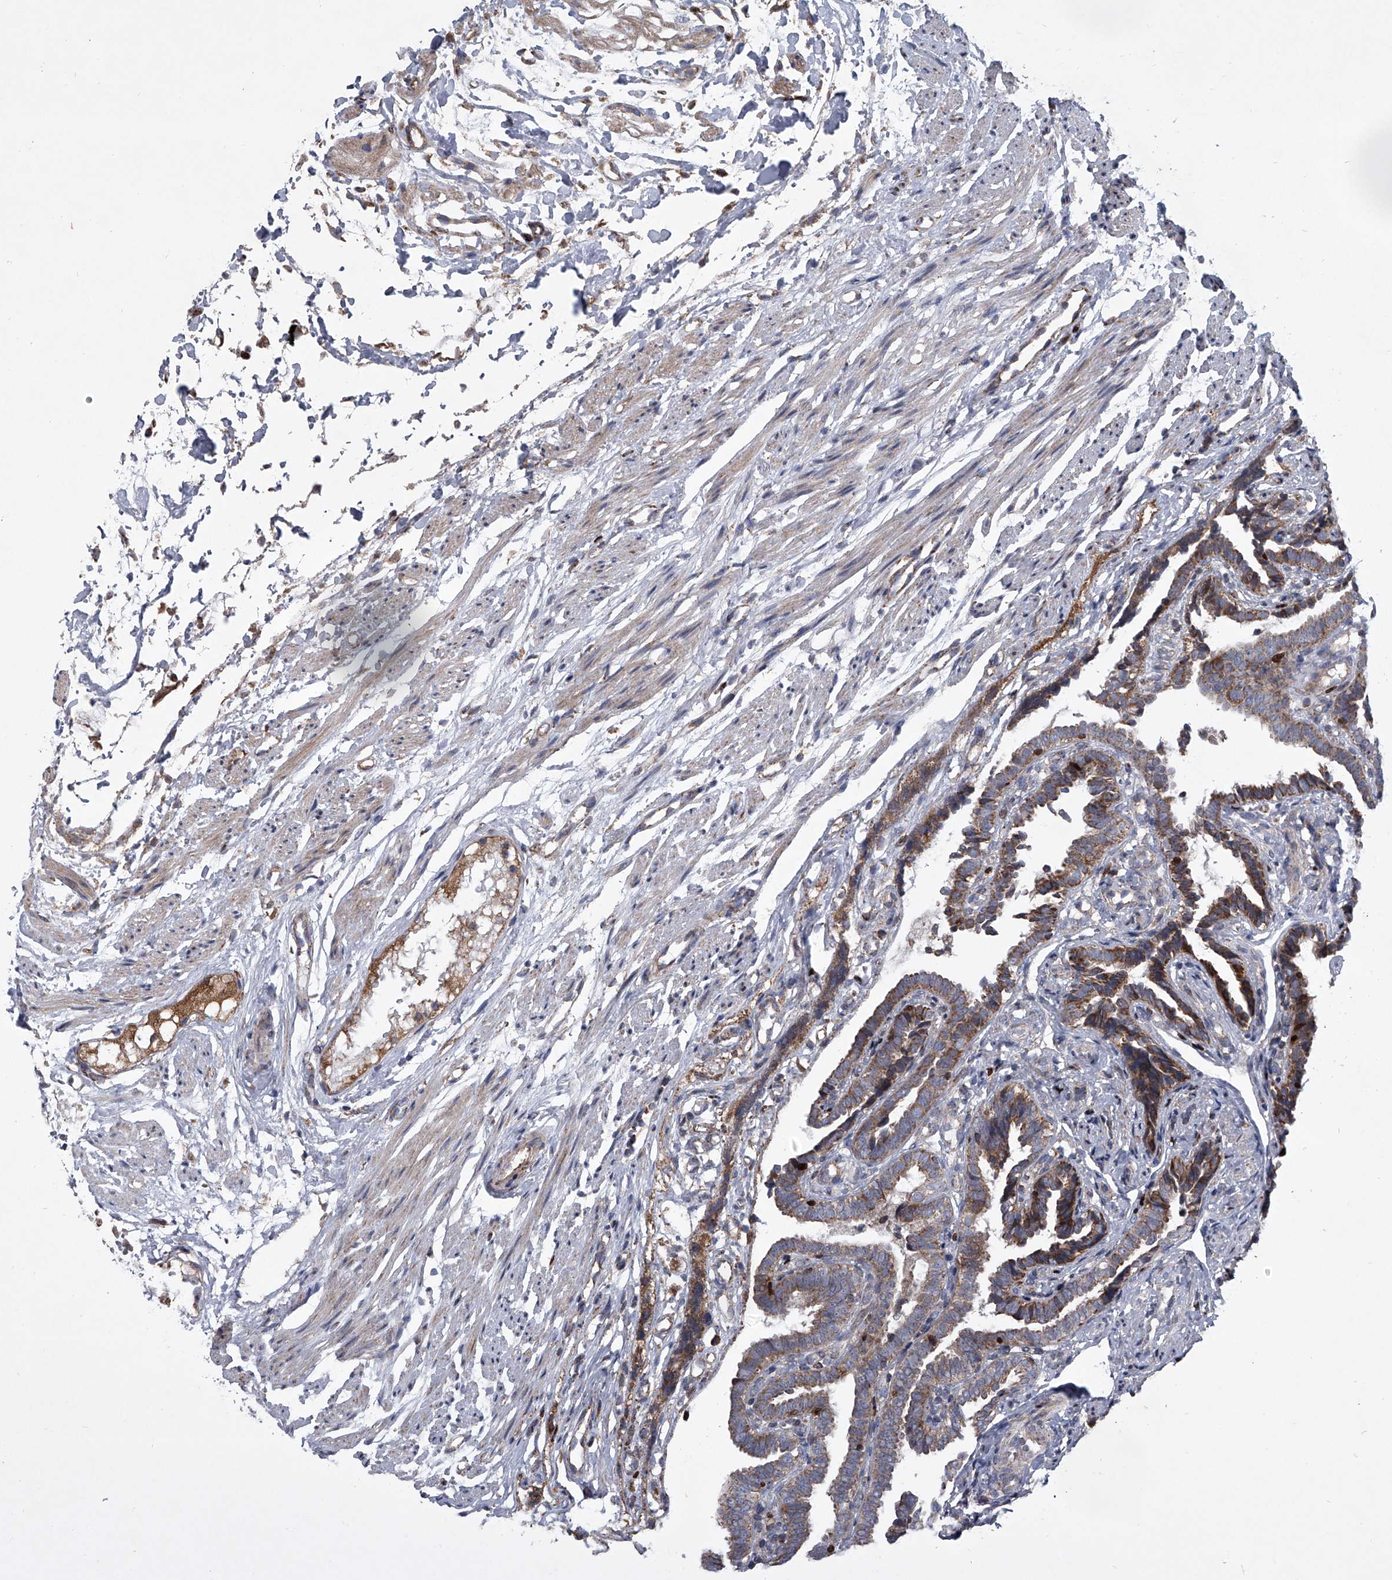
{"staining": {"intensity": "strong", "quantity": ">75%", "location": "cytoplasmic/membranous"}, "tissue": "fallopian tube", "cell_type": "Glandular cells", "image_type": "normal", "snomed": [{"axis": "morphology", "description": "Normal tissue, NOS"}, {"axis": "topography", "description": "Fallopian tube"}], "caption": "Immunohistochemical staining of normal fallopian tube exhibits strong cytoplasmic/membranous protein positivity in approximately >75% of glandular cells.", "gene": "STRADA", "patient": {"sex": "female", "age": 39}}